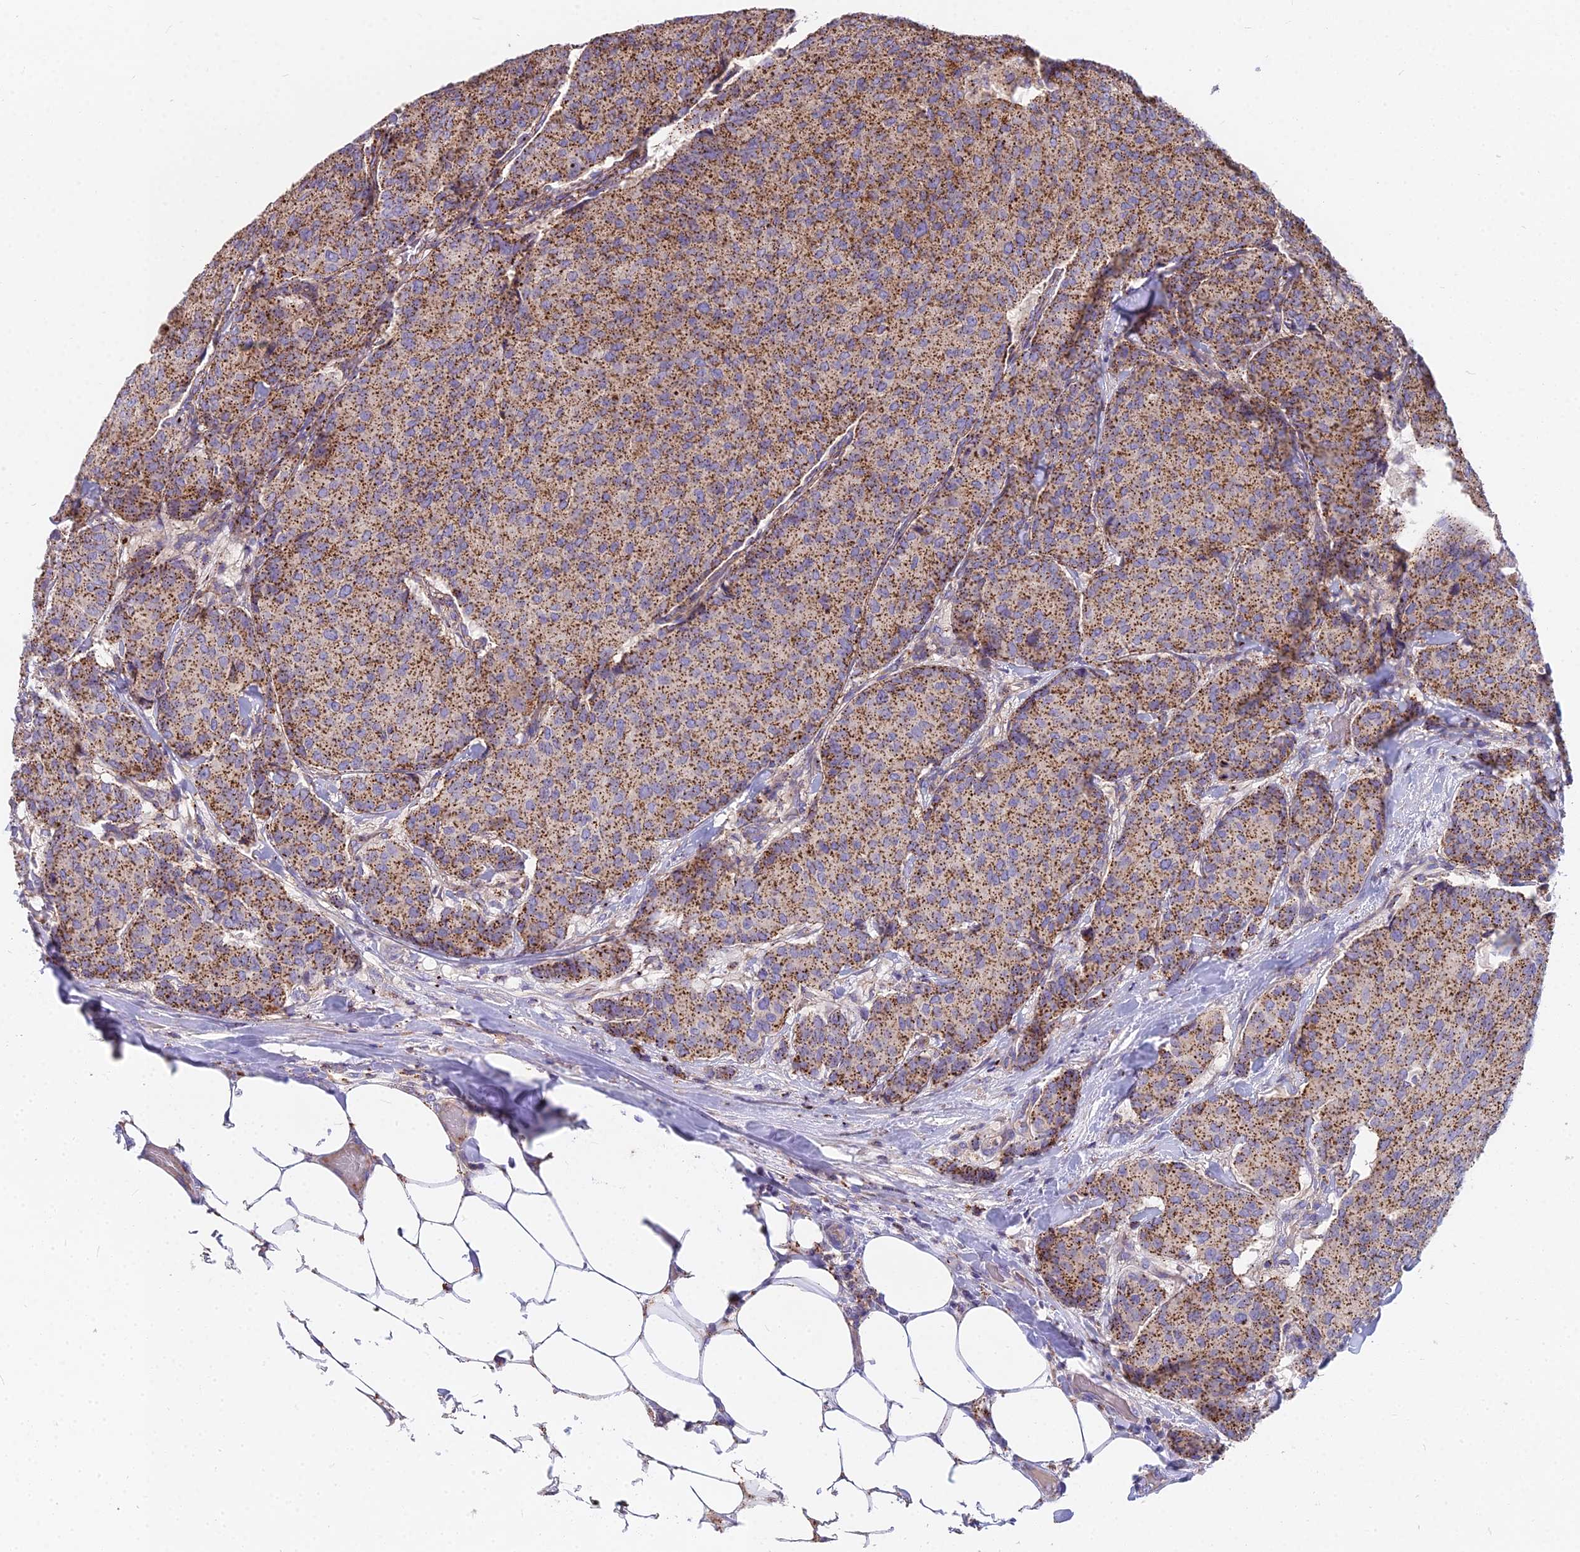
{"staining": {"intensity": "moderate", "quantity": ">75%", "location": "cytoplasmic/membranous"}, "tissue": "breast cancer", "cell_type": "Tumor cells", "image_type": "cancer", "snomed": [{"axis": "morphology", "description": "Duct carcinoma"}, {"axis": "topography", "description": "Breast"}], "caption": "The image exhibits staining of invasive ductal carcinoma (breast), revealing moderate cytoplasmic/membranous protein positivity (brown color) within tumor cells.", "gene": "FRMPD1", "patient": {"sex": "female", "age": 75}}